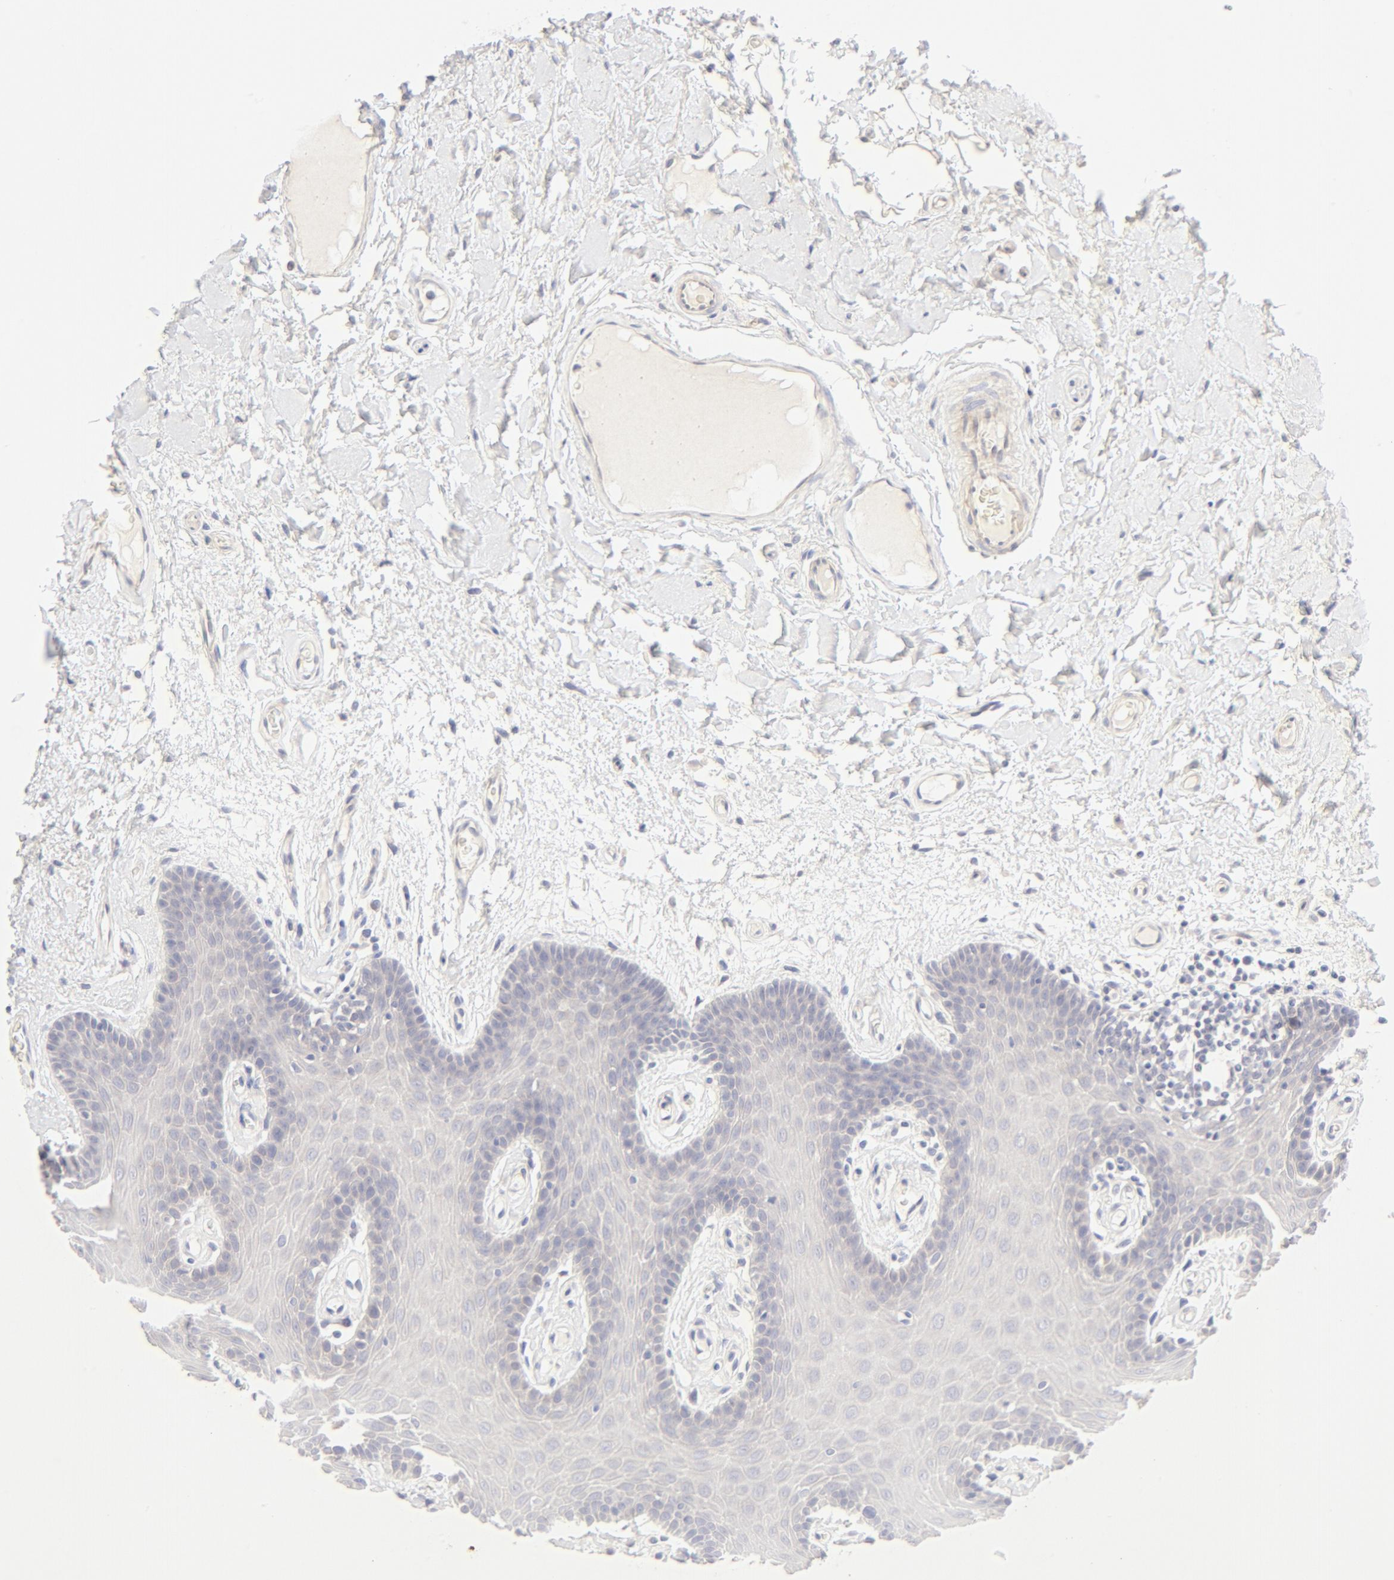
{"staining": {"intensity": "weak", "quantity": "25%-75%", "location": "cytoplasmic/membranous"}, "tissue": "oral mucosa", "cell_type": "Squamous epithelial cells", "image_type": "normal", "snomed": [{"axis": "morphology", "description": "Normal tissue, NOS"}, {"axis": "morphology", "description": "Squamous cell carcinoma, NOS"}, {"axis": "topography", "description": "Skeletal muscle"}, {"axis": "topography", "description": "Oral tissue"}, {"axis": "topography", "description": "Head-Neck"}], "caption": "Protein expression analysis of benign oral mucosa reveals weak cytoplasmic/membranous positivity in approximately 25%-75% of squamous epithelial cells.", "gene": "NKX2", "patient": {"sex": "male", "age": 71}}